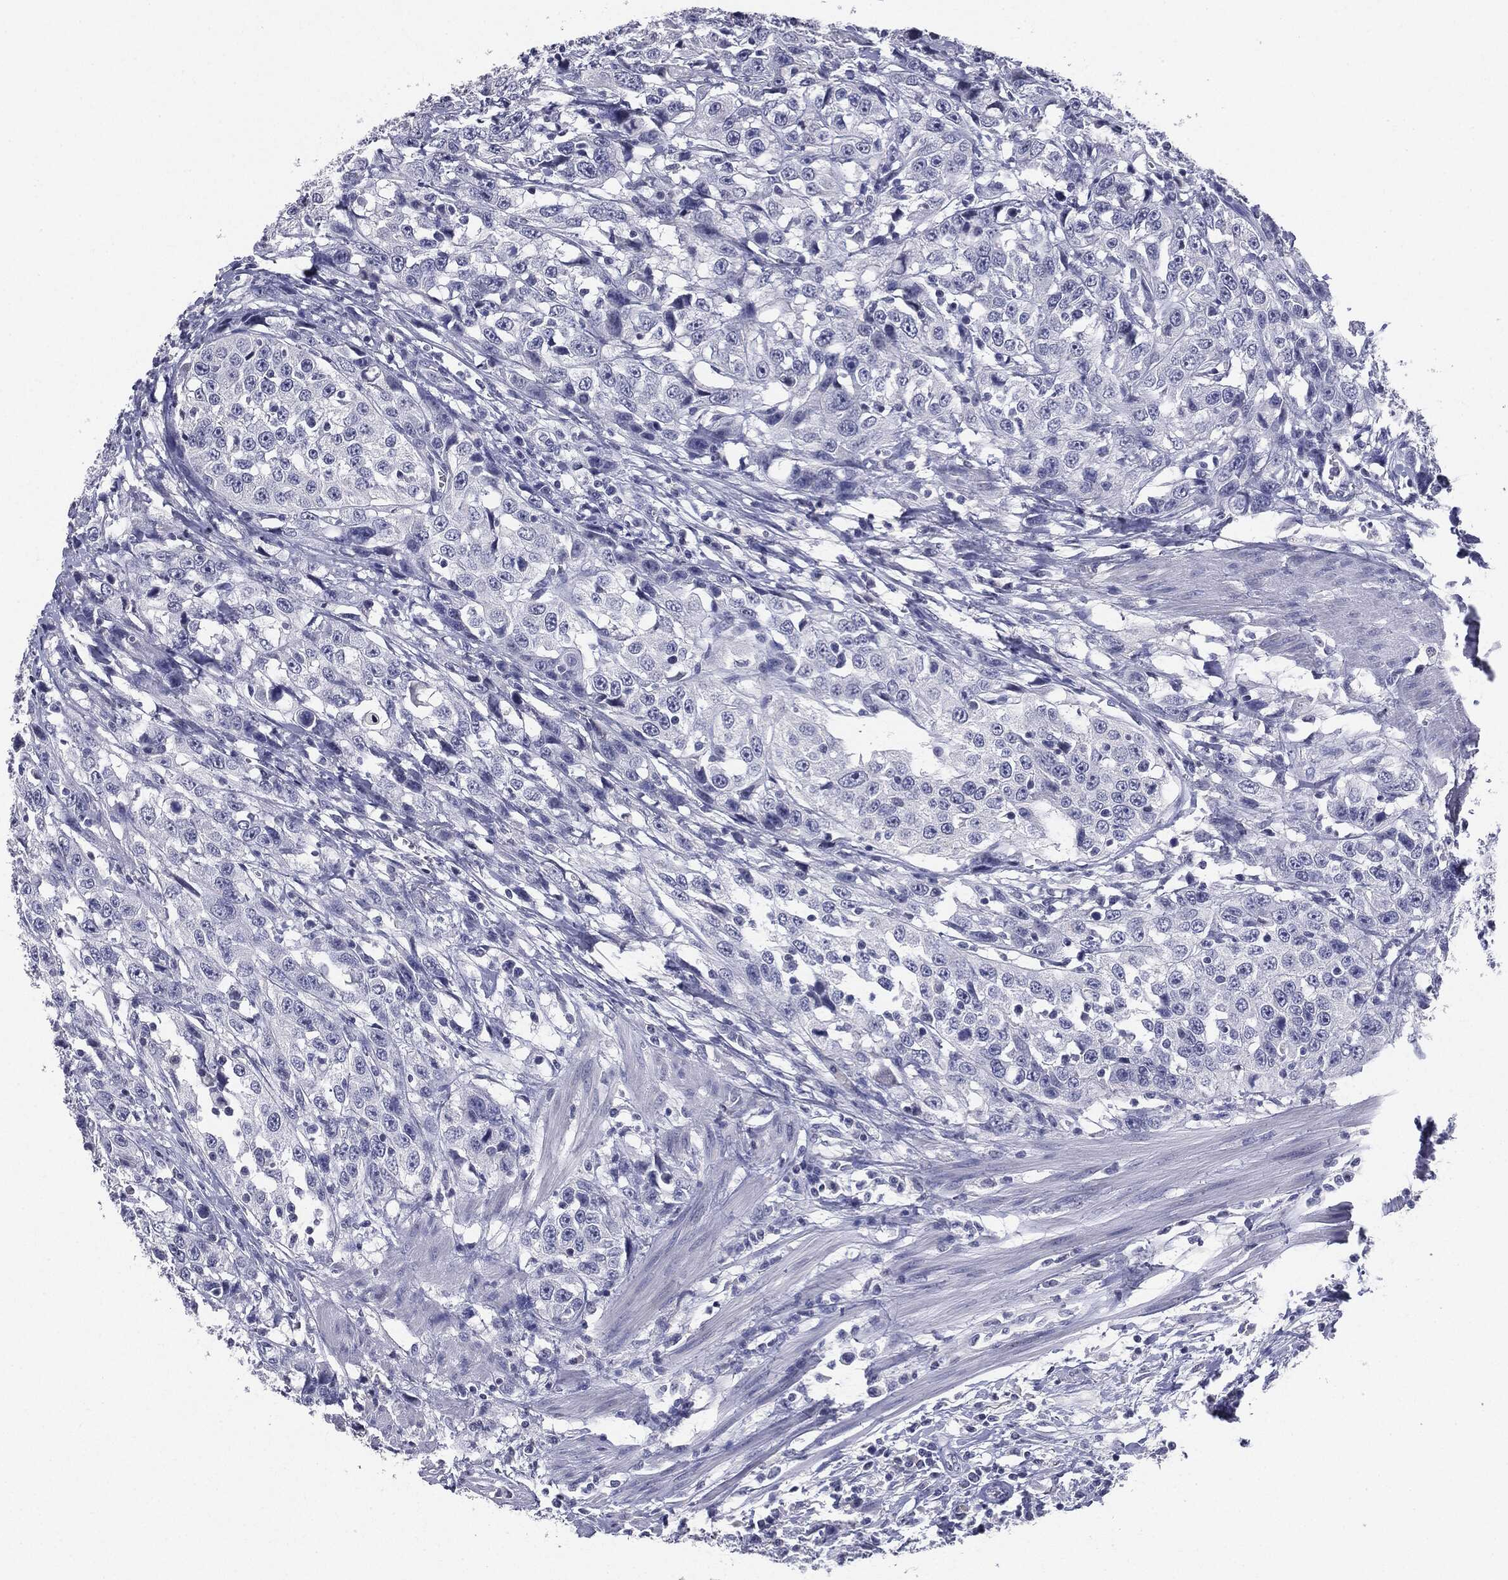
{"staining": {"intensity": "negative", "quantity": "none", "location": "none"}, "tissue": "urothelial cancer", "cell_type": "Tumor cells", "image_type": "cancer", "snomed": [{"axis": "morphology", "description": "Urothelial carcinoma, NOS"}, {"axis": "morphology", "description": "Urothelial carcinoma, High grade"}, {"axis": "topography", "description": "Urinary bladder"}], "caption": "This micrograph is of urothelial cancer stained with immunohistochemistry (IHC) to label a protein in brown with the nuclei are counter-stained blue. There is no positivity in tumor cells.", "gene": "SERPINB4", "patient": {"sex": "female", "age": 73}}